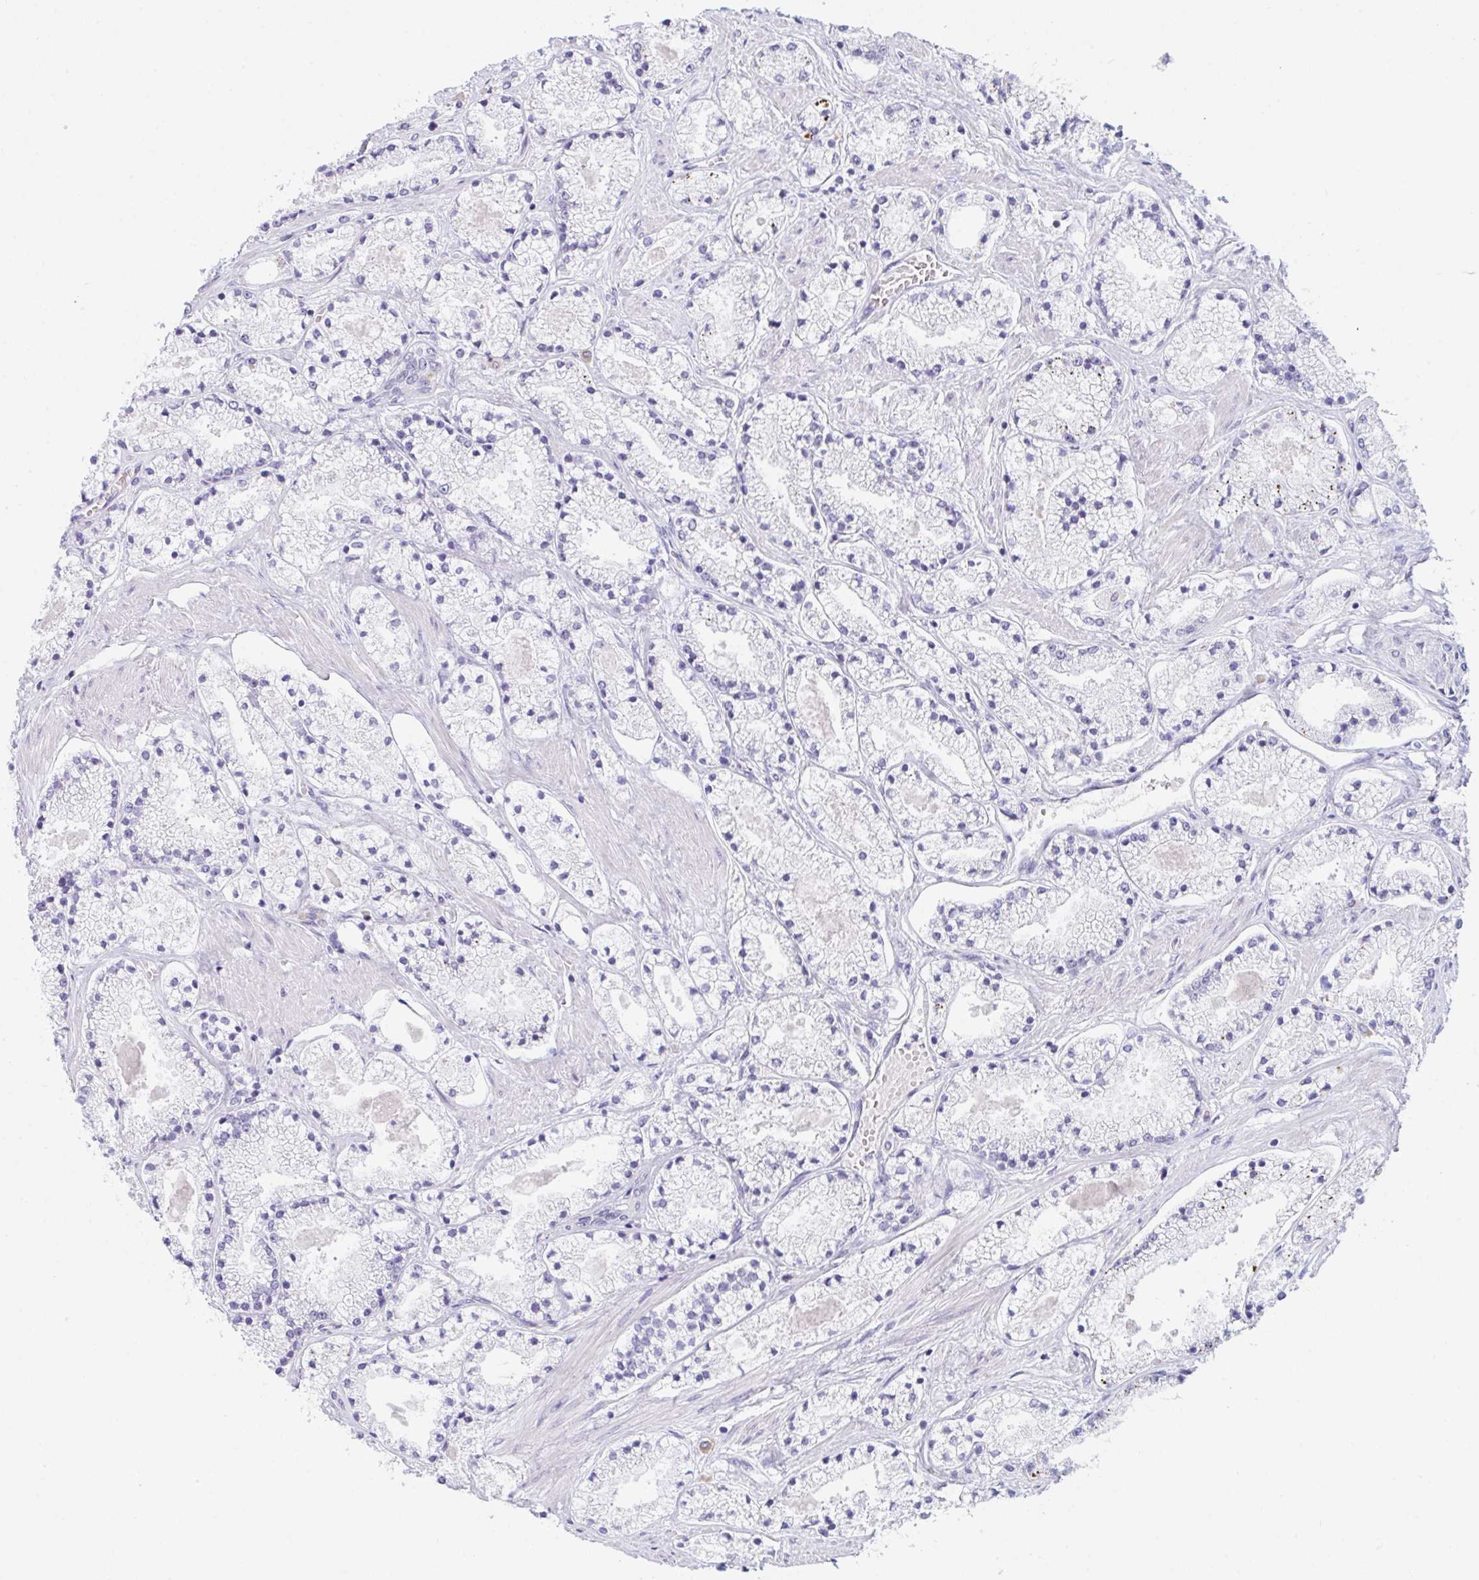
{"staining": {"intensity": "negative", "quantity": "none", "location": "none"}, "tissue": "prostate cancer", "cell_type": "Tumor cells", "image_type": "cancer", "snomed": [{"axis": "morphology", "description": "Adenocarcinoma, High grade"}, {"axis": "topography", "description": "Prostate"}], "caption": "This is an immunohistochemistry histopathology image of human prostate high-grade adenocarcinoma. There is no positivity in tumor cells.", "gene": "NAA30", "patient": {"sex": "male", "age": 63}}